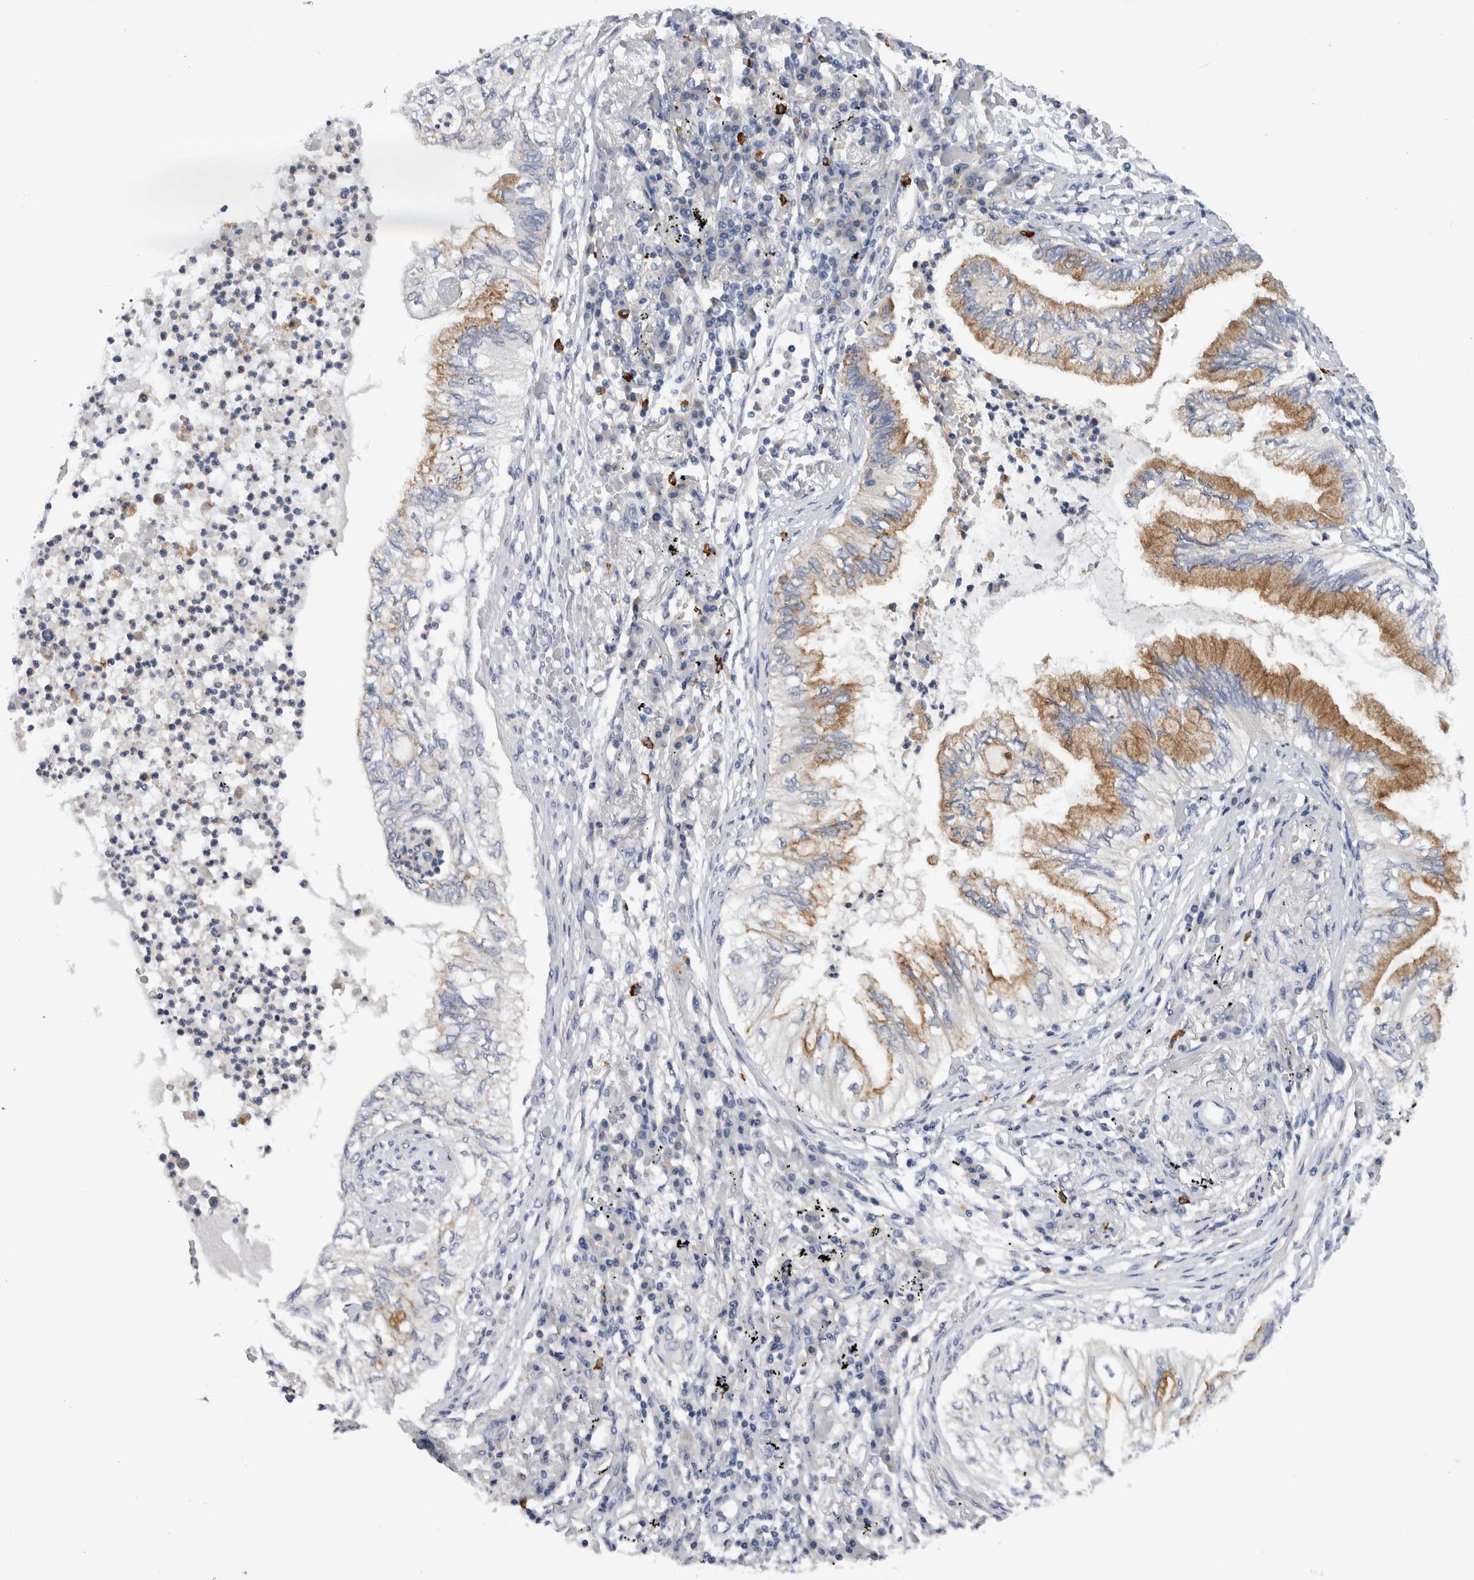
{"staining": {"intensity": "moderate", "quantity": ">75%", "location": "cytoplasmic/membranous"}, "tissue": "lung cancer", "cell_type": "Tumor cells", "image_type": "cancer", "snomed": [{"axis": "morphology", "description": "Normal tissue, NOS"}, {"axis": "morphology", "description": "Adenocarcinoma, NOS"}, {"axis": "topography", "description": "Bronchus"}, {"axis": "topography", "description": "Lung"}], "caption": "About >75% of tumor cells in human adenocarcinoma (lung) demonstrate moderate cytoplasmic/membranous protein staining as visualized by brown immunohistochemical staining.", "gene": "CD63", "patient": {"sex": "female", "age": 70}}